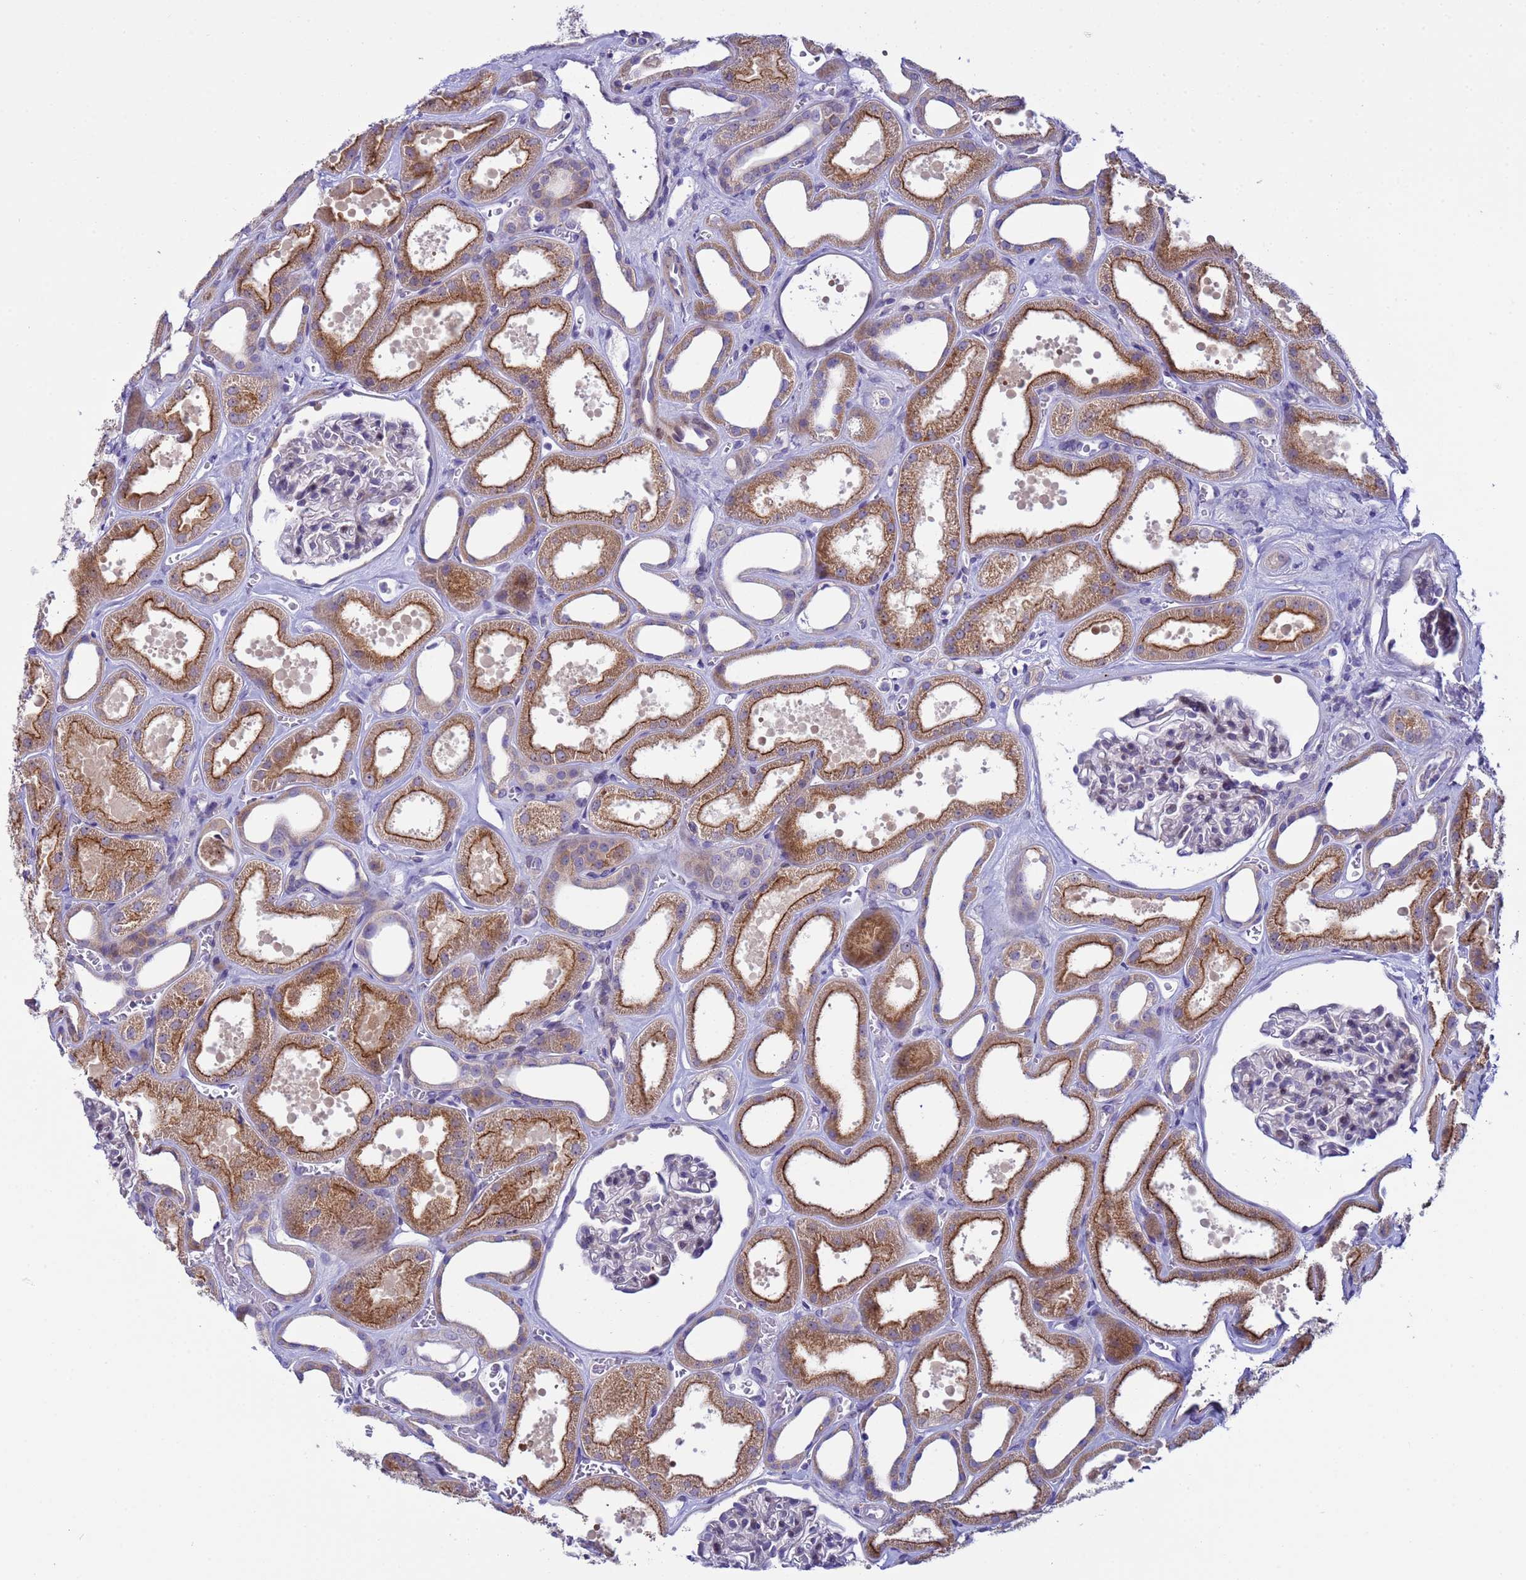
{"staining": {"intensity": "weak", "quantity": "<25%", "location": "cytoplasmic/membranous,nuclear"}, "tissue": "kidney", "cell_type": "Cells in glomeruli", "image_type": "normal", "snomed": [{"axis": "morphology", "description": "Normal tissue, NOS"}, {"axis": "morphology", "description": "Adenocarcinoma, NOS"}, {"axis": "topography", "description": "Kidney"}], "caption": "This histopathology image is of normal kidney stained with immunohistochemistry (IHC) to label a protein in brown with the nuclei are counter-stained blue. There is no positivity in cells in glomeruli.", "gene": "IGSF11", "patient": {"sex": "female", "age": 68}}